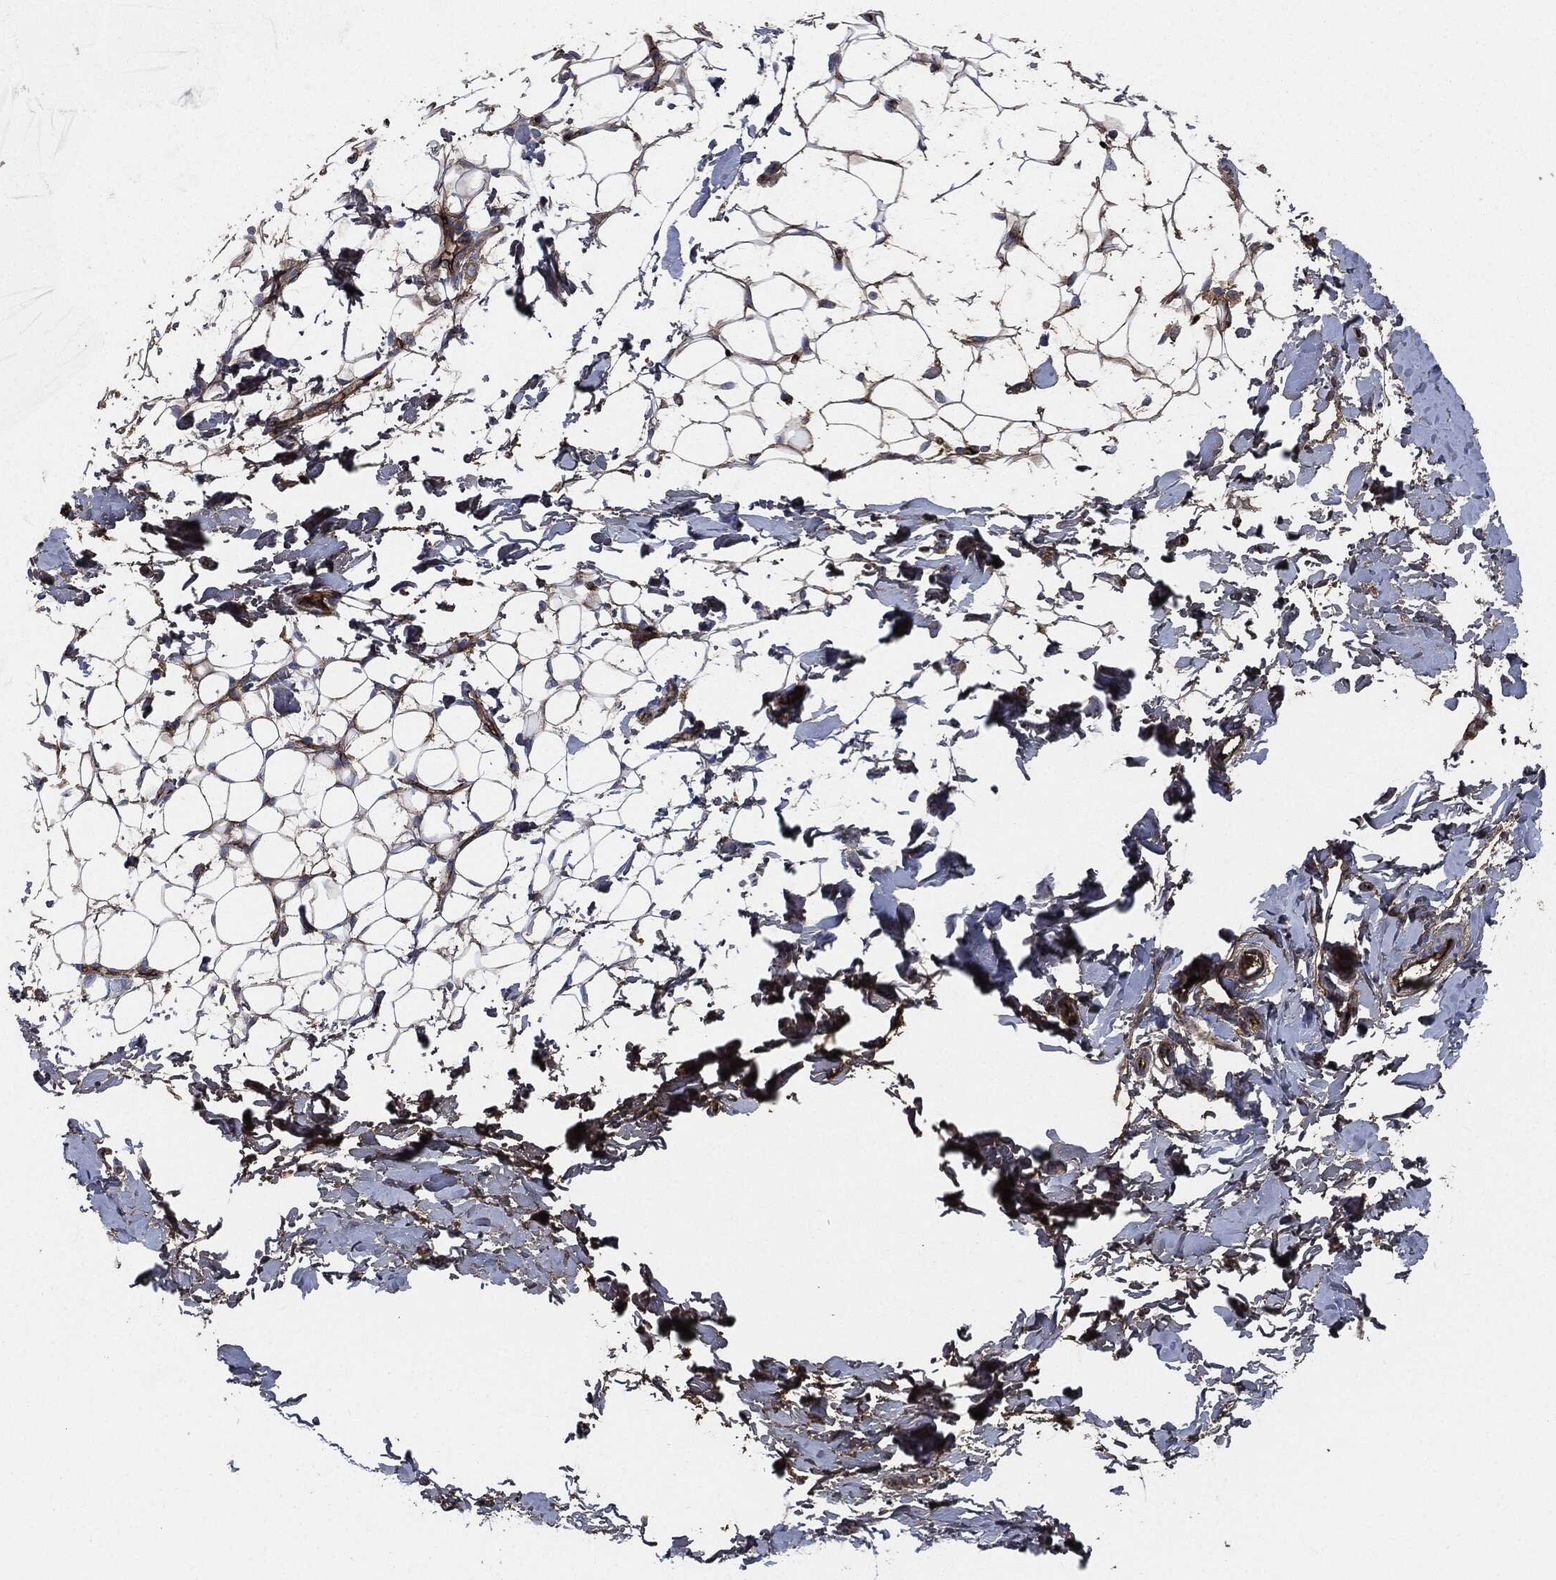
{"staining": {"intensity": "negative", "quantity": "none", "location": "none"}, "tissue": "breast", "cell_type": "Adipocytes", "image_type": "normal", "snomed": [{"axis": "morphology", "description": "Normal tissue, NOS"}, {"axis": "topography", "description": "Breast"}], "caption": "Immunohistochemistry (IHC) of benign breast displays no expression in adipocytes.", "gene": "APOB", "patient": {"sex": "female", "age": 37}}